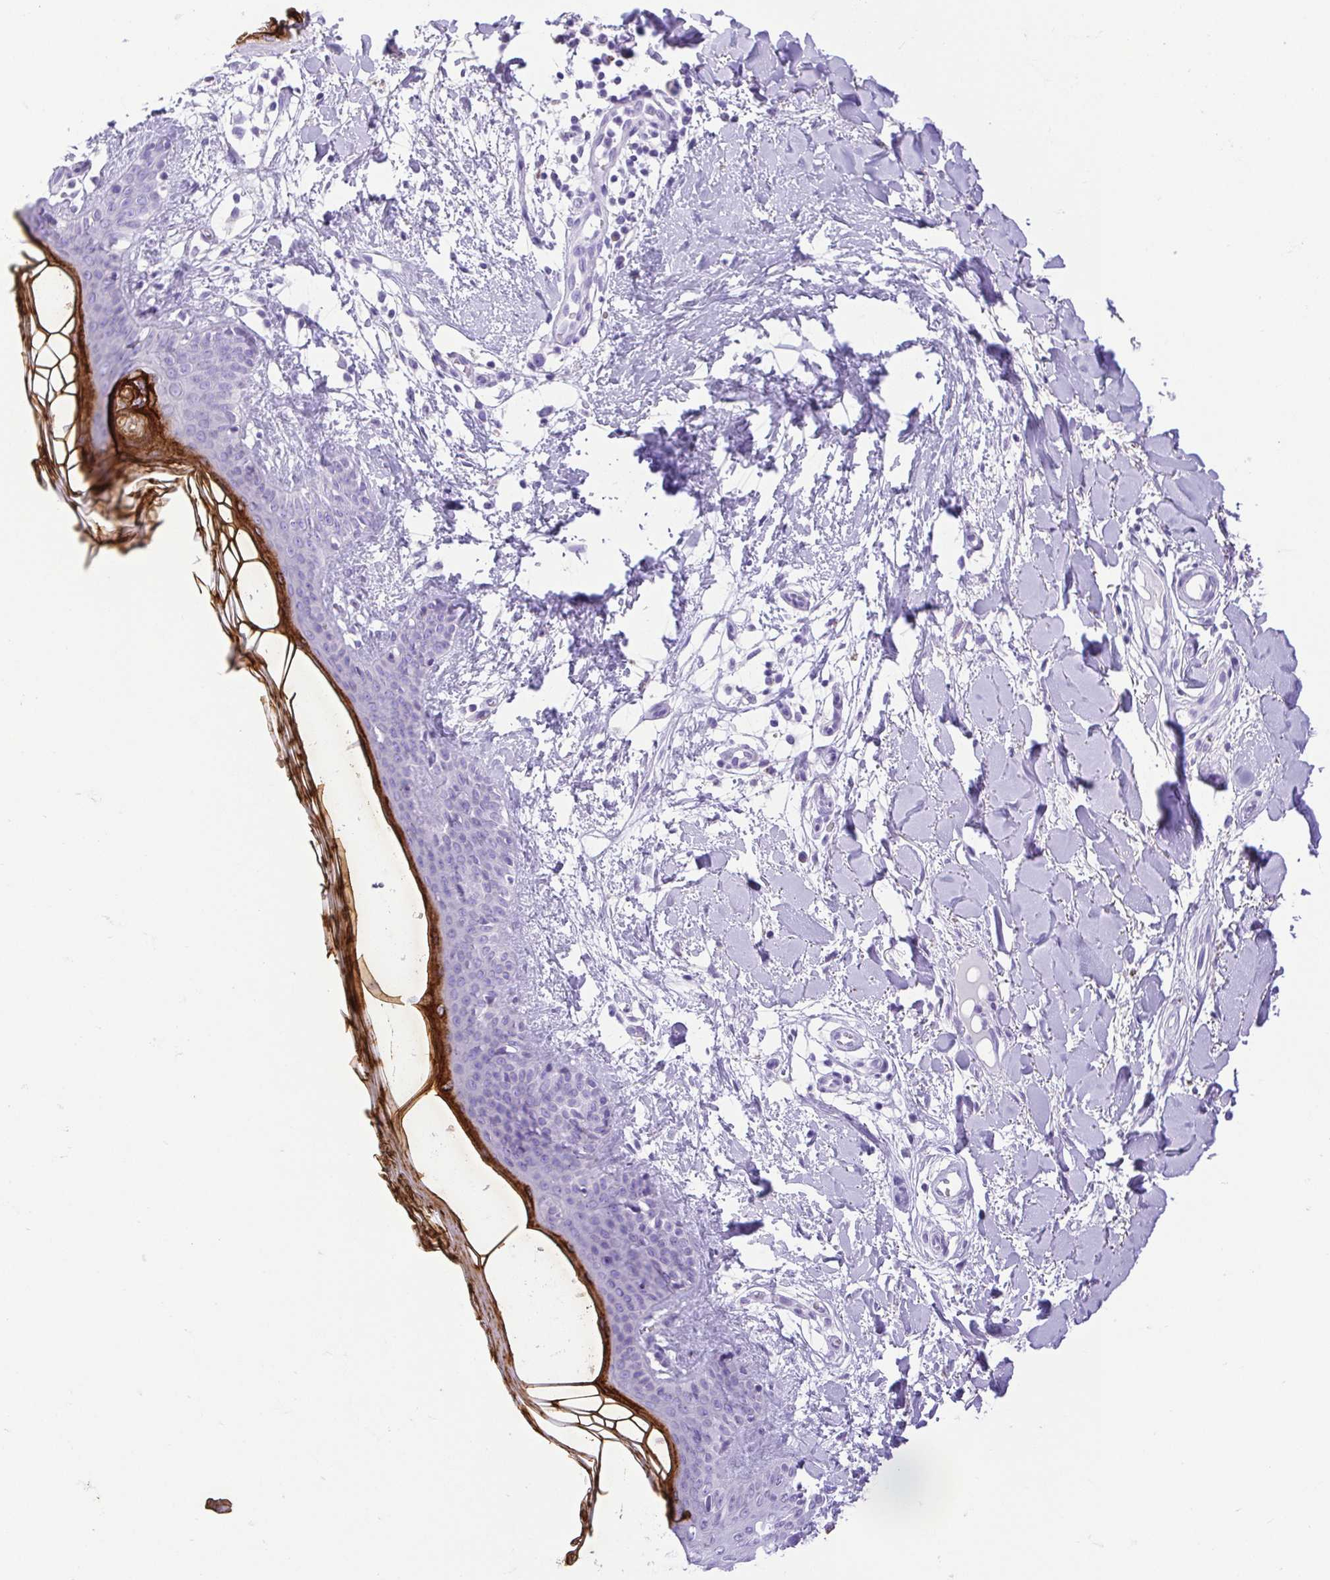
{"staining": {"intensity": "negative", "quantity": "none", "location": "none"}, "tissue": "skin", "cell_type": "Fibroblasts", "image_type": "normal", "snomed": [{"axis": "morphology", "description": "Normal tissue, NOS"}, {"axis": "topography", "description": "Skin"}], "caption": "Protein analysis of normal skin displays no significant staining in fibroblasts. Nuclei are stained in blue.", "gene": "CDSN", "patient": {"sex": "female", "age": 34}}